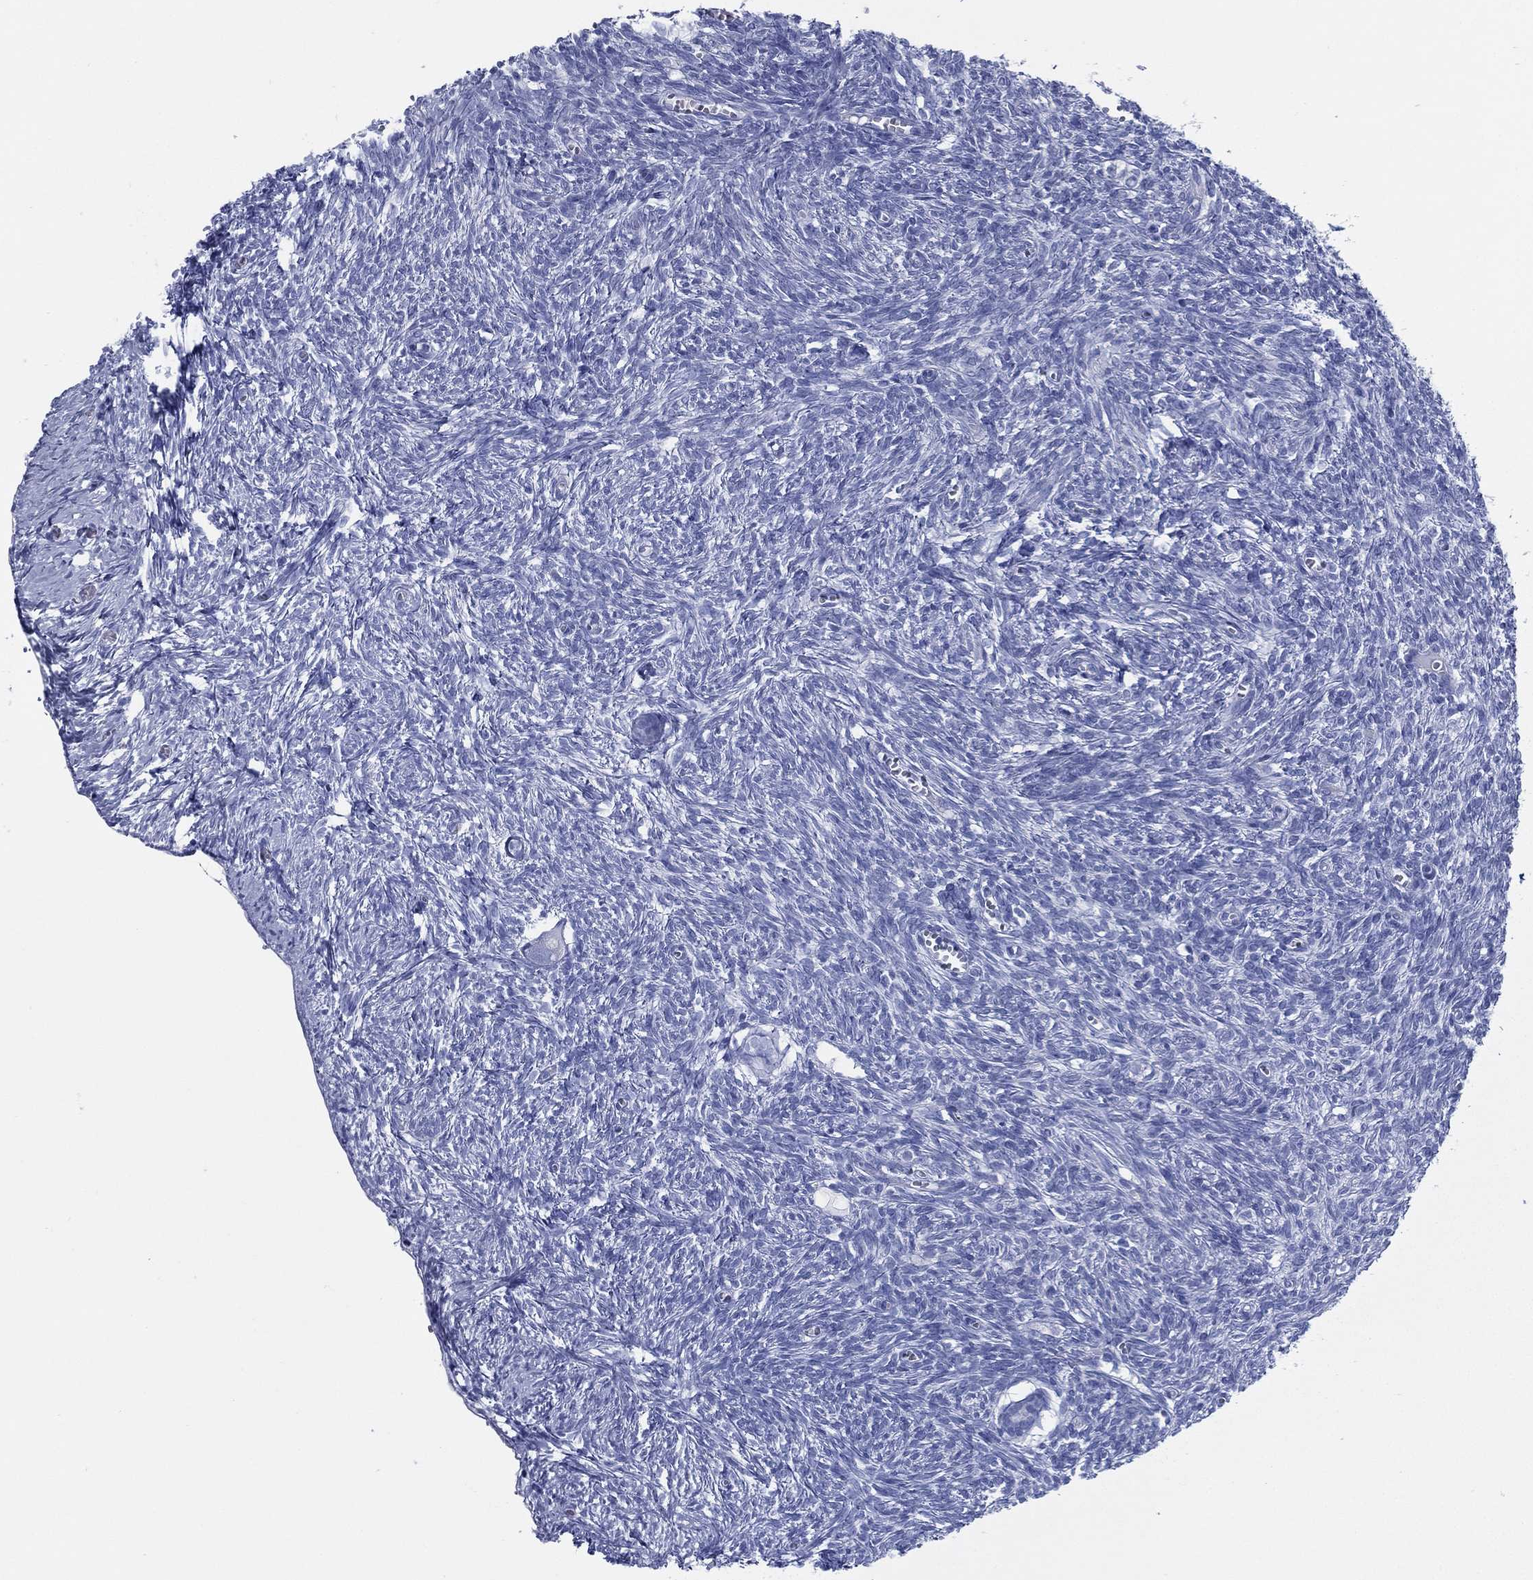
{"staining": {"intensity": "negative", "quantity": "none", "location": "none"}, "tissue": "ovary", "cell_type": "Follicle cells", "image_type": "normal", "snomed": [{"axis": "morphology", "description": "Normal tissue, NOS"}, {"axis": "topography", "description": "Ovary"}], "caption": "Immunohistochemistry (IHC) histopathology image of normal ovary stained for a protein (brown), which demonstrates no positivity in follicle cells.", "gene": "TMEM252", "patient": {"sex": "female", "age": 43}}